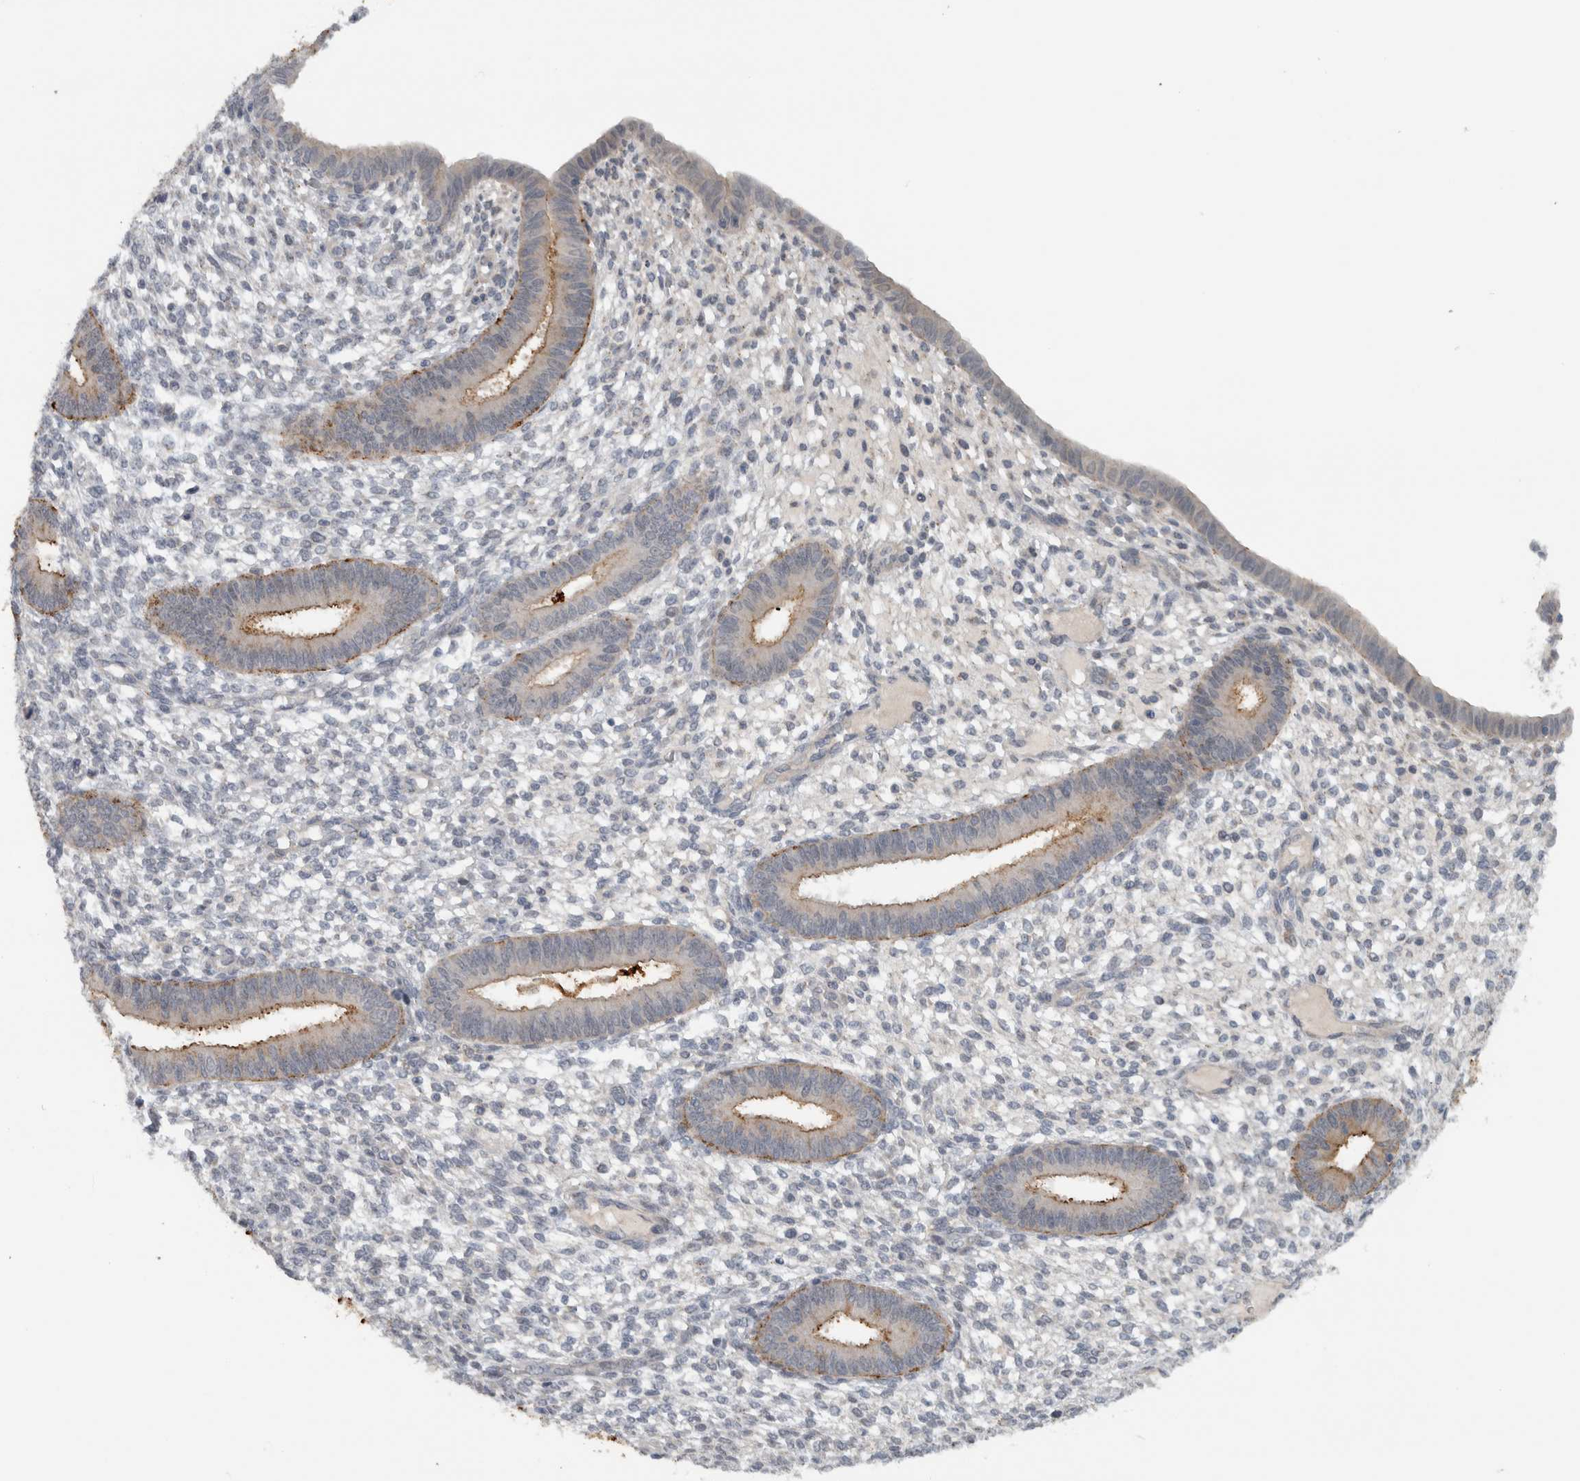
{"staining": {"intensity": "negative", "quantity": "none", "location": "none"}, "tissue": "endometrium", "cell_type": "Cells in endometrial stroma", "image_type": "normal", "snomed": [{"axis": "morphology", "description": "Normal tissue, NOS"}, {"axis": "topography", "description": "Endometrium"}], "caption": "Cells in endometrial stroma are negative for protein expression in normal human endometrium. (DAB IHC, high magnification).", "gene": "MPRIP", "patient": {"sex": "female", "age": 46}}